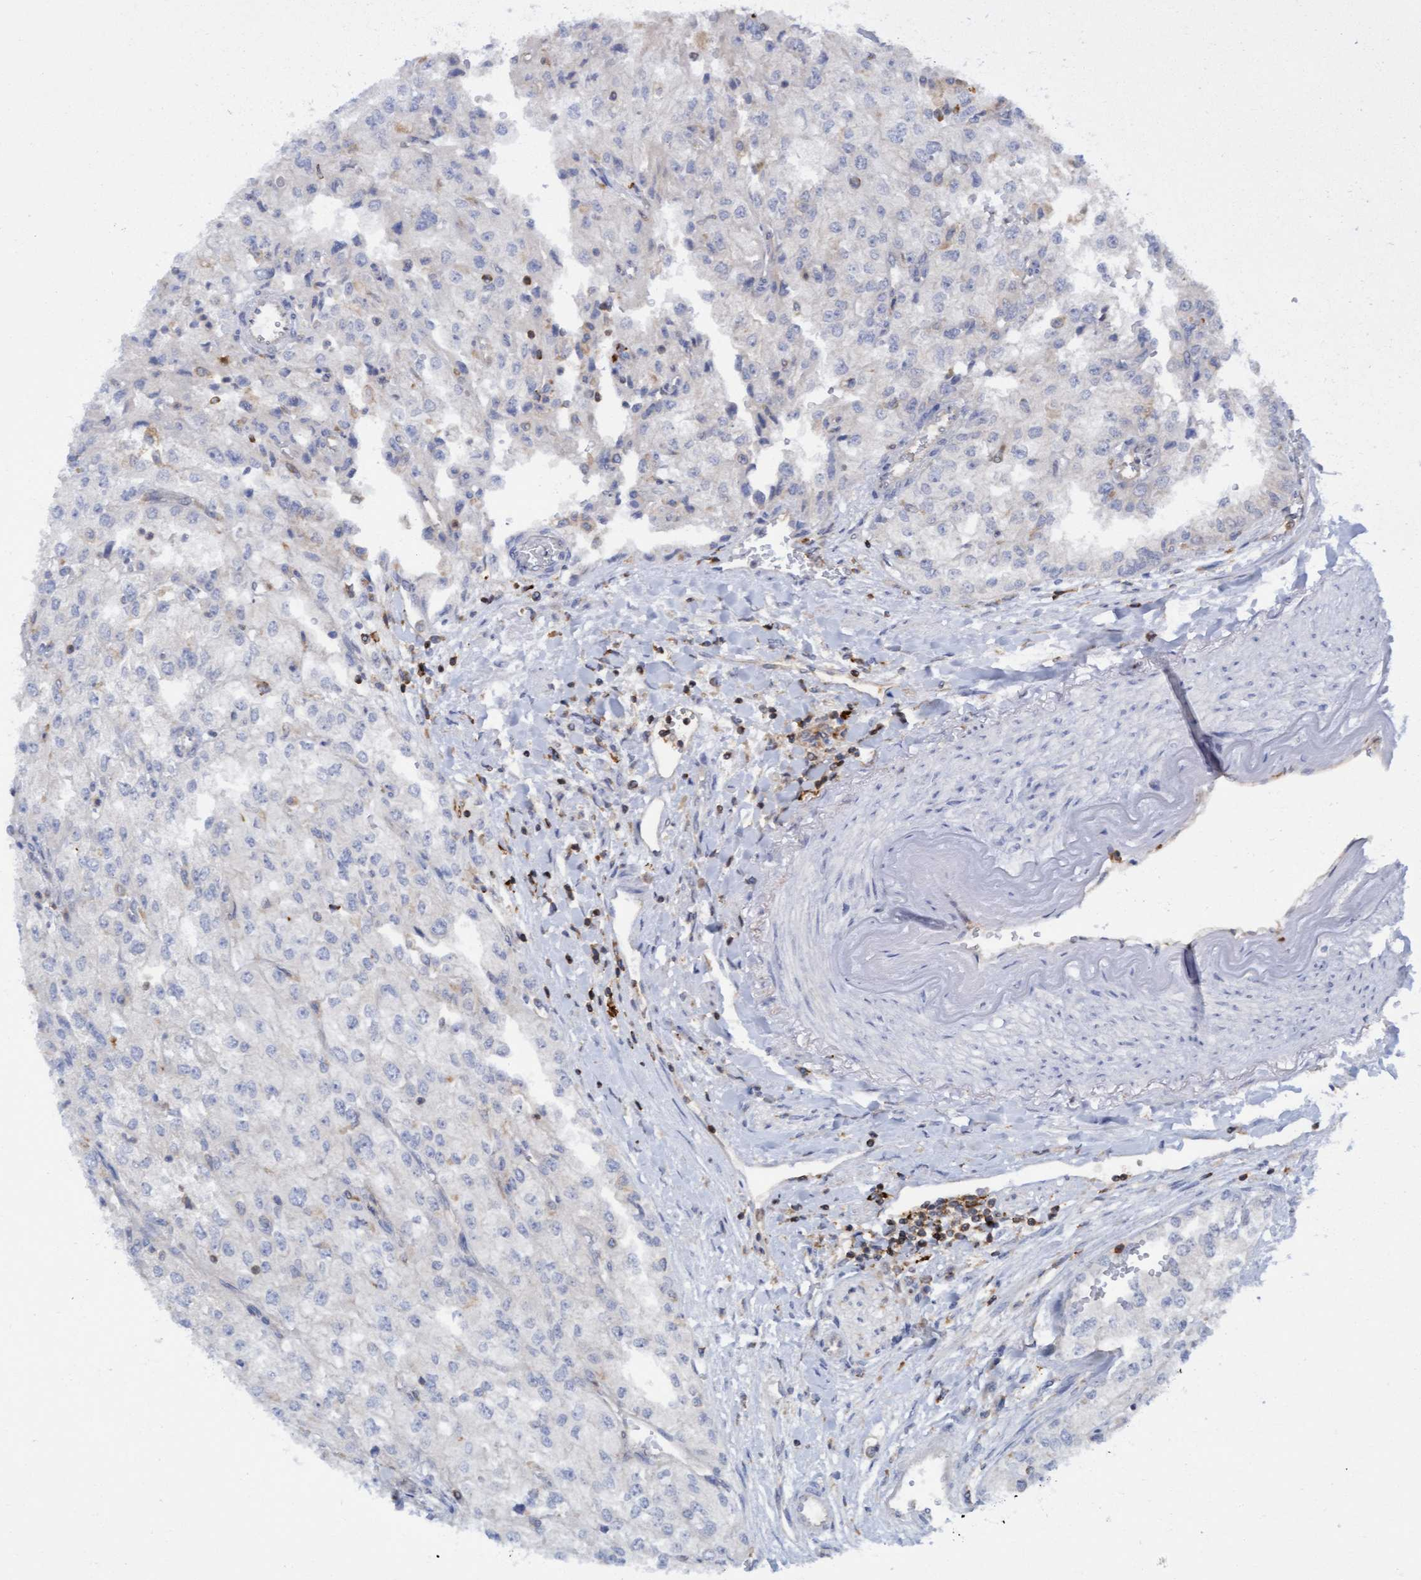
{"staining": {"intensity": "negative", "quantity": "none", "location": "none"}, "tissue": "renal cancer", "cell_type": "Tumor cells", "image_type": "cancer", "snomed": [{"axis": "morphology", "description": "Adenocarcinoma, NOS"}, {"axis": "topography", "description": "Kidney"}], "caption": "The immunohistochemistry photomicrograph has no significant staining in tumor cells of adenocarcinoma (renal) tissue.", "gene": "FNBP1", "patient": {"sex": "female", "age": 54}}